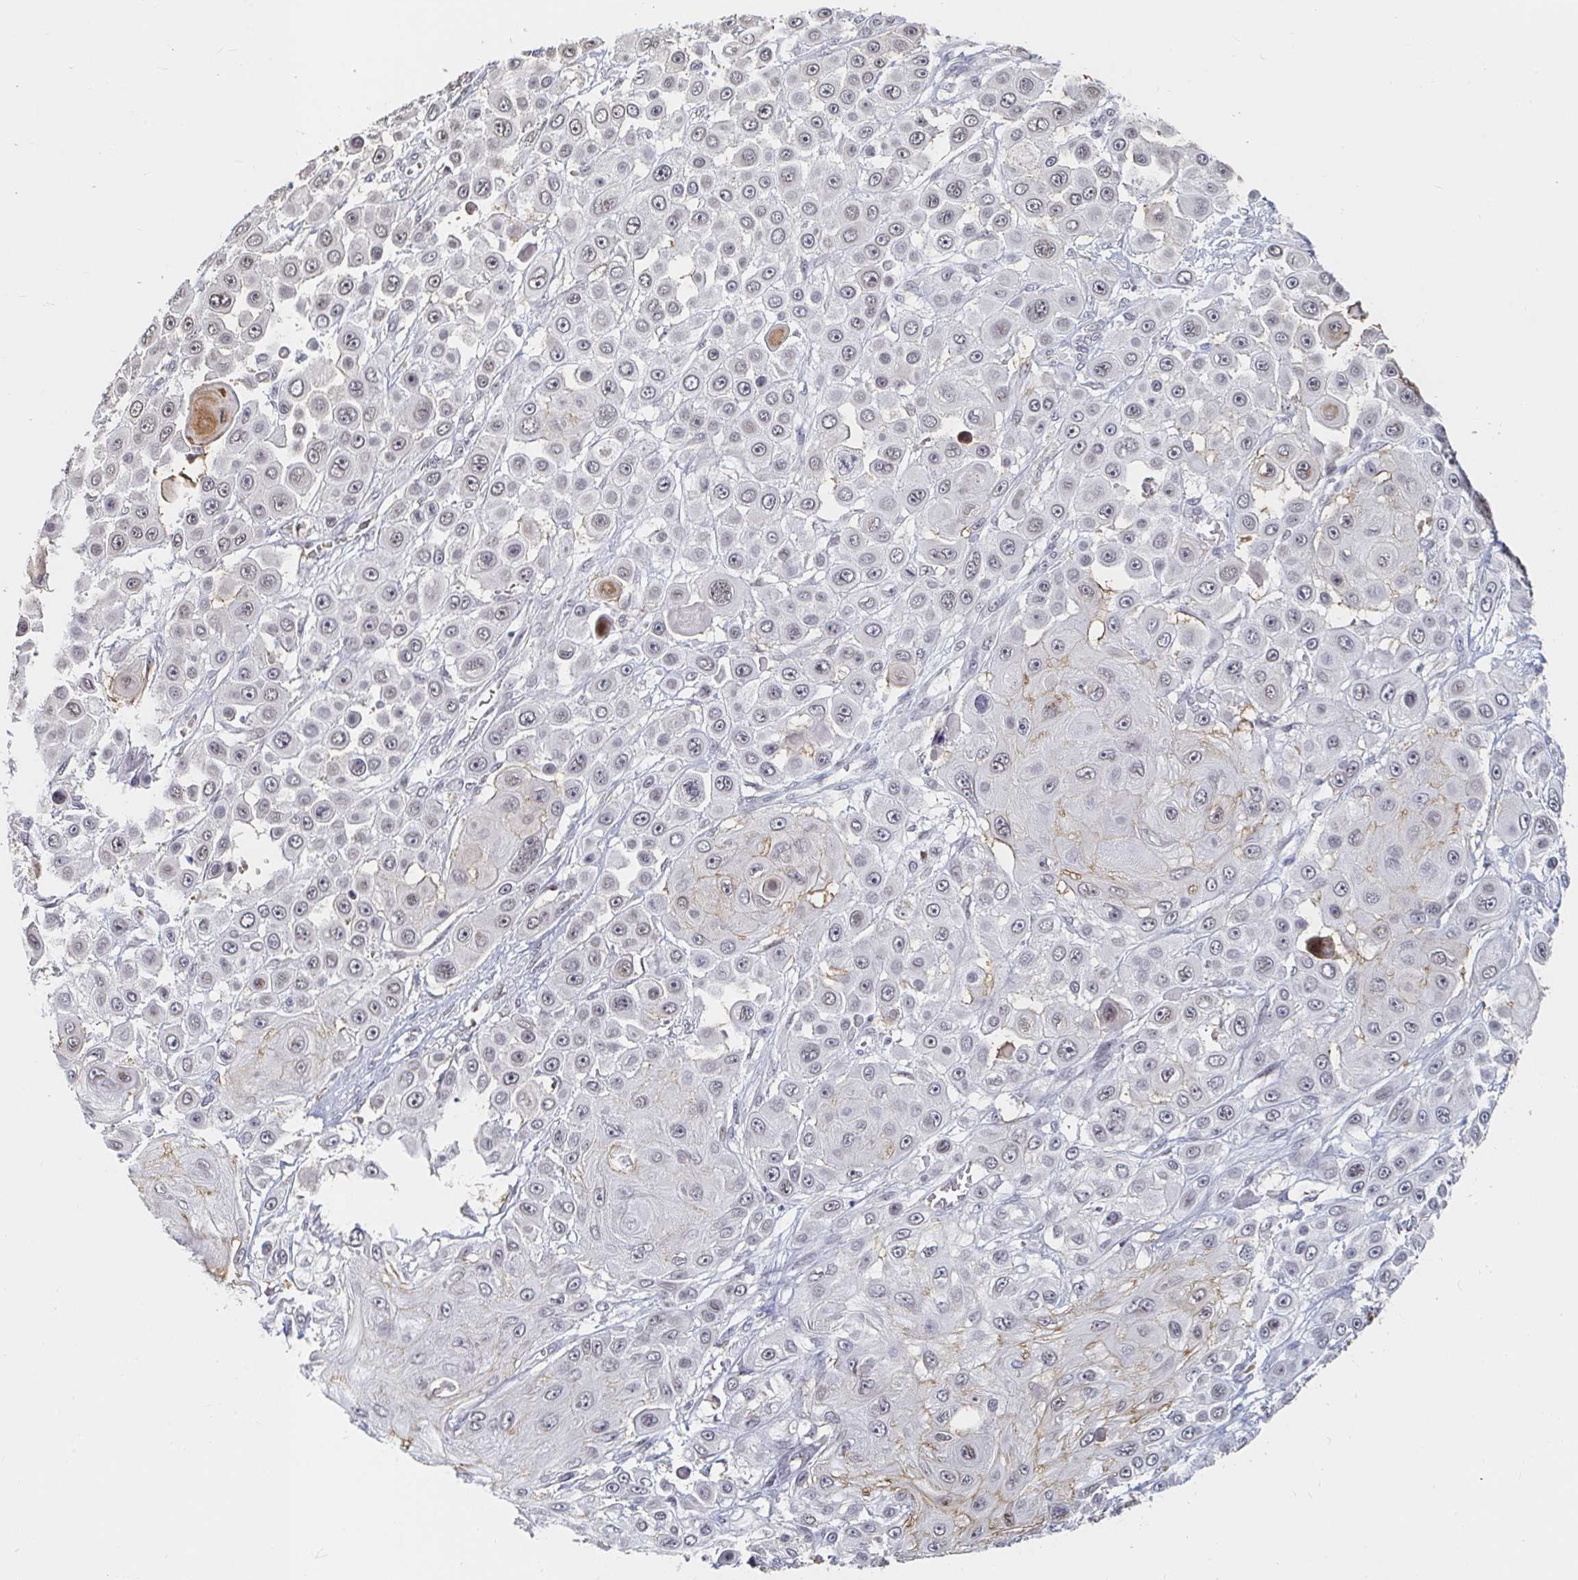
{"staining": {"intensity": "negative", "quantity": "none", "location": "none"}, "tissue": "skin cancer", "cell_type": "Tumor cells", "image_type": "cancer", "snomed": [{"axis": "morphology", "description": "Squamous cell carcinoma, NOS"}, {"axis": "topography", "description": "Skin"}], "caption": "This is an IHC photomicrograph of skin cancer (squamous cell carcinoma). There is no positivity in tumor cells.", "gene": "CHD2", "patient": {"sex": "male", "age": 67}}